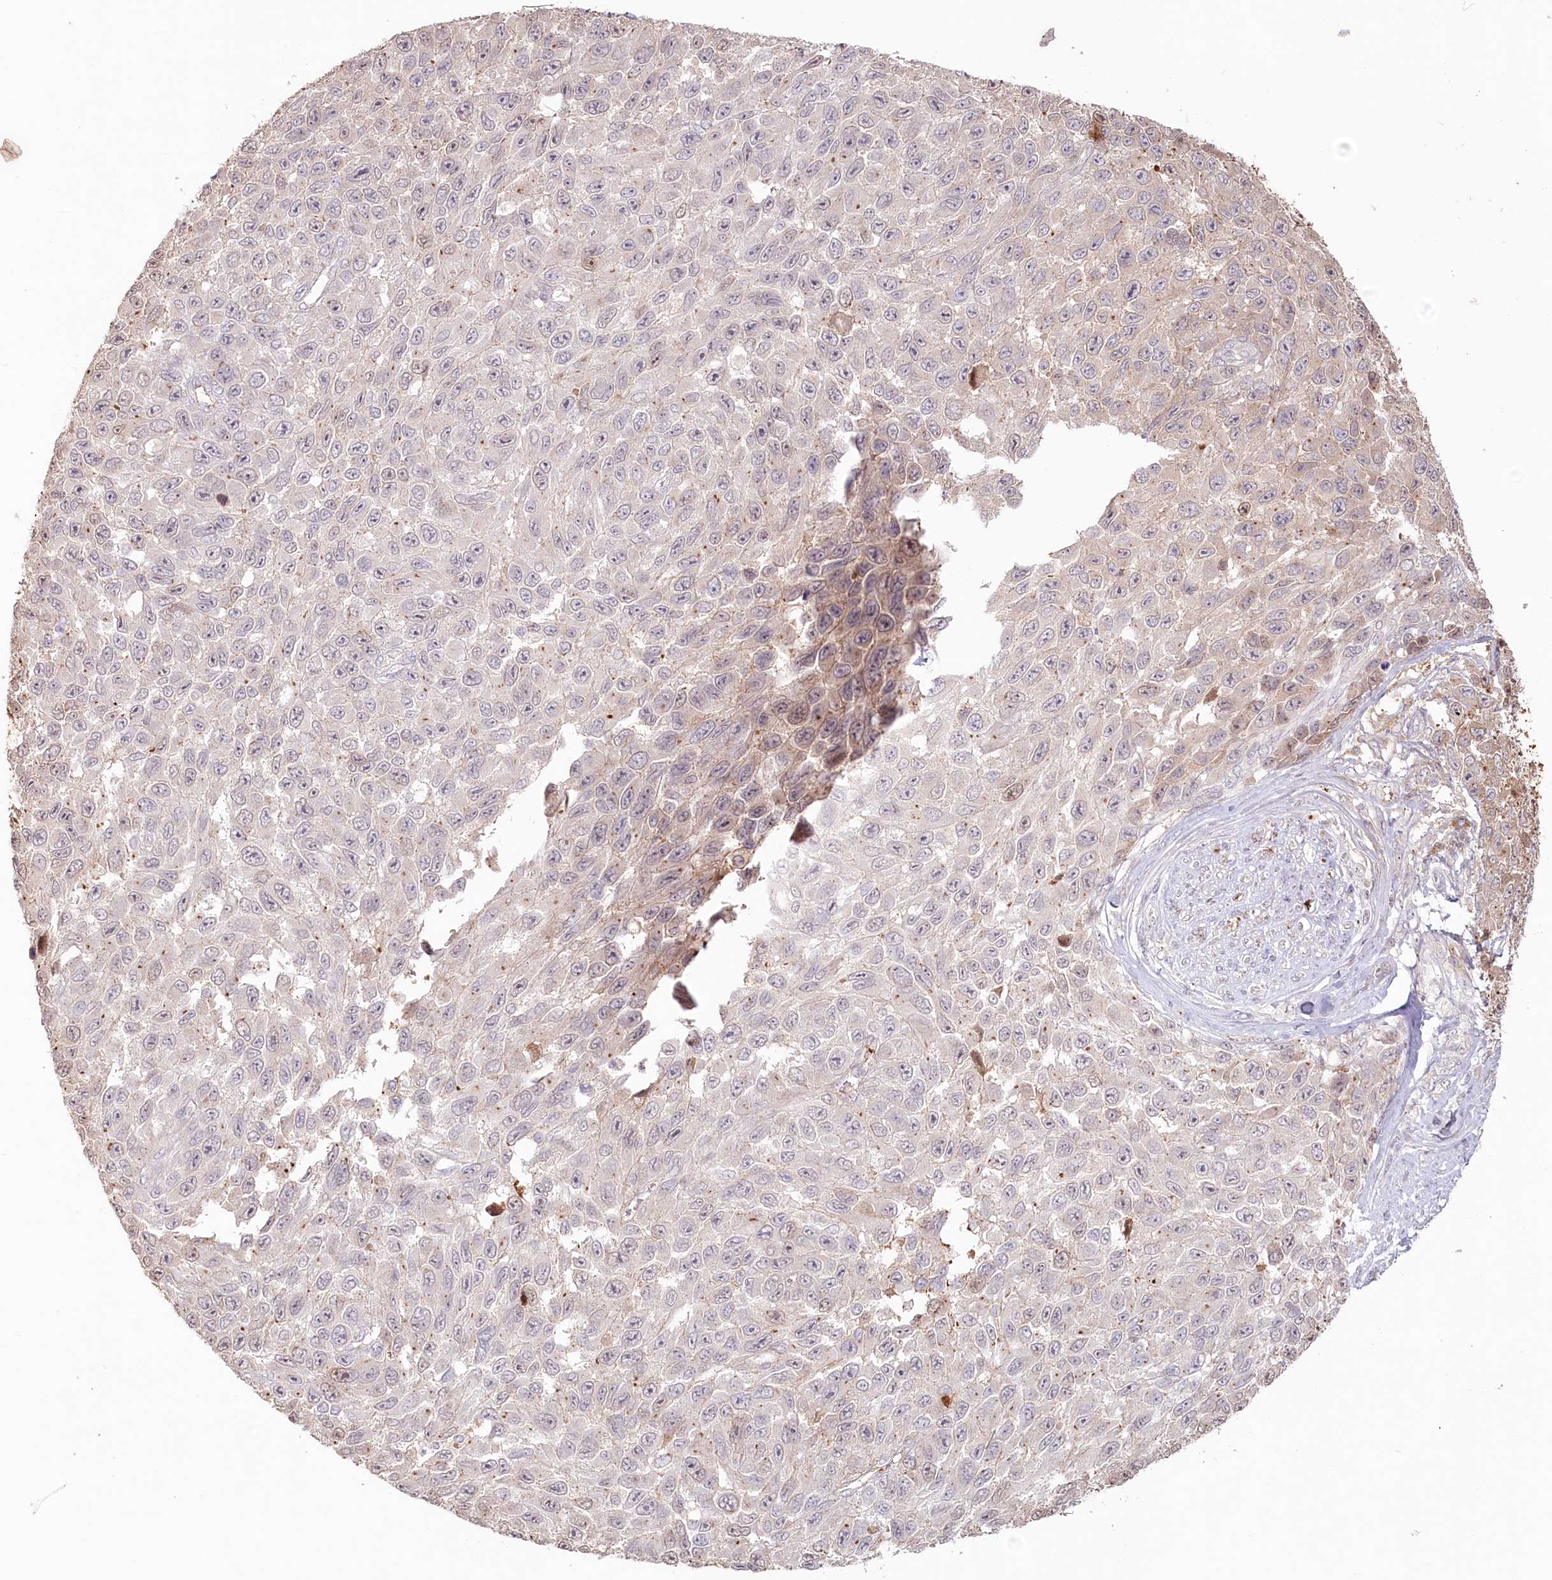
{"staining": {"intensity": "moderate", "quantity": "25%-75%", "location": "cytoplasmic/membranous"}, "tissue": "melanoma", "cell_type": "Tumor cells", "image_type": "cancer", "snomed": [{"axis": "morphology", "description": "Normal tissue, NOS"}, {"axis": "morphology", "description": "Malignant melanoma, NOS"}, {"axis": "topography", "description": "Skin"}], "caption": "About 25%-75% of tumor cells in human melanoma show moderate cytoplasmic/membranous protein expression as visualized by brown immunohistochemical staining.", "gene": "PSAPL1", "patient": {"sex": "female", "age": 96}}